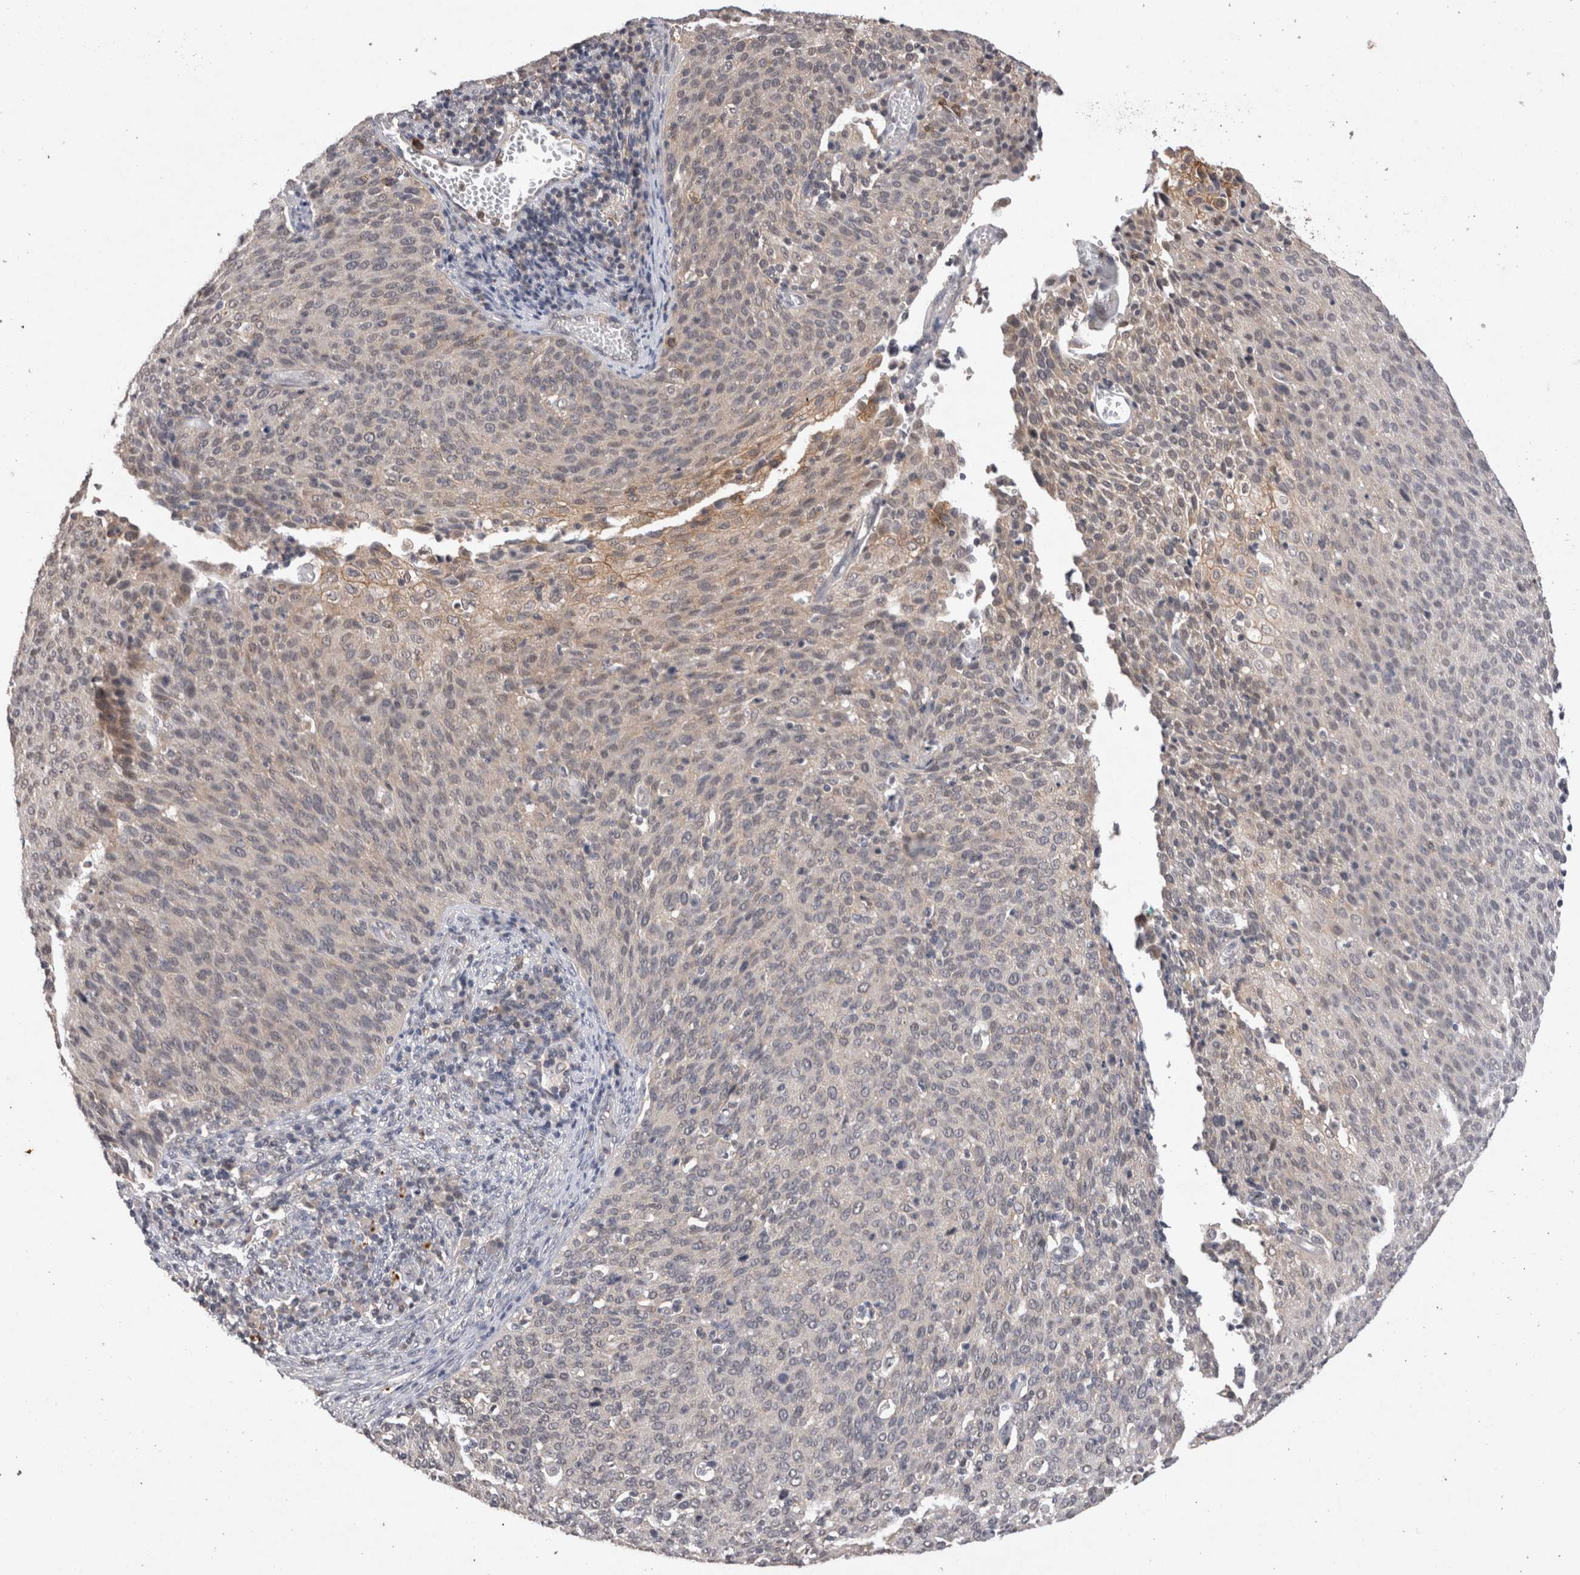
{"staining": {"intensity": "weak", "quantity": "<25%", "location": "cytoplasmic/membranous"}, "tissue": "cervical cancer", "cell_type": "Tumor cells", "image_type": "cancer", "snomed": [{"axis": "morphology", "description": "Squamous cell carcinoma, NOS"}, {"axis": "topography", "description": "Cervix"}], "caption": "Cervical squamous cell carcinoma was stained to show a protein in brown. There is no significant staining in tumor cells. (DAB immunohistochemistry (IHC), high magnification).", "gene": "RASSF3", "patient": {"sex": "female", "age": 38}}